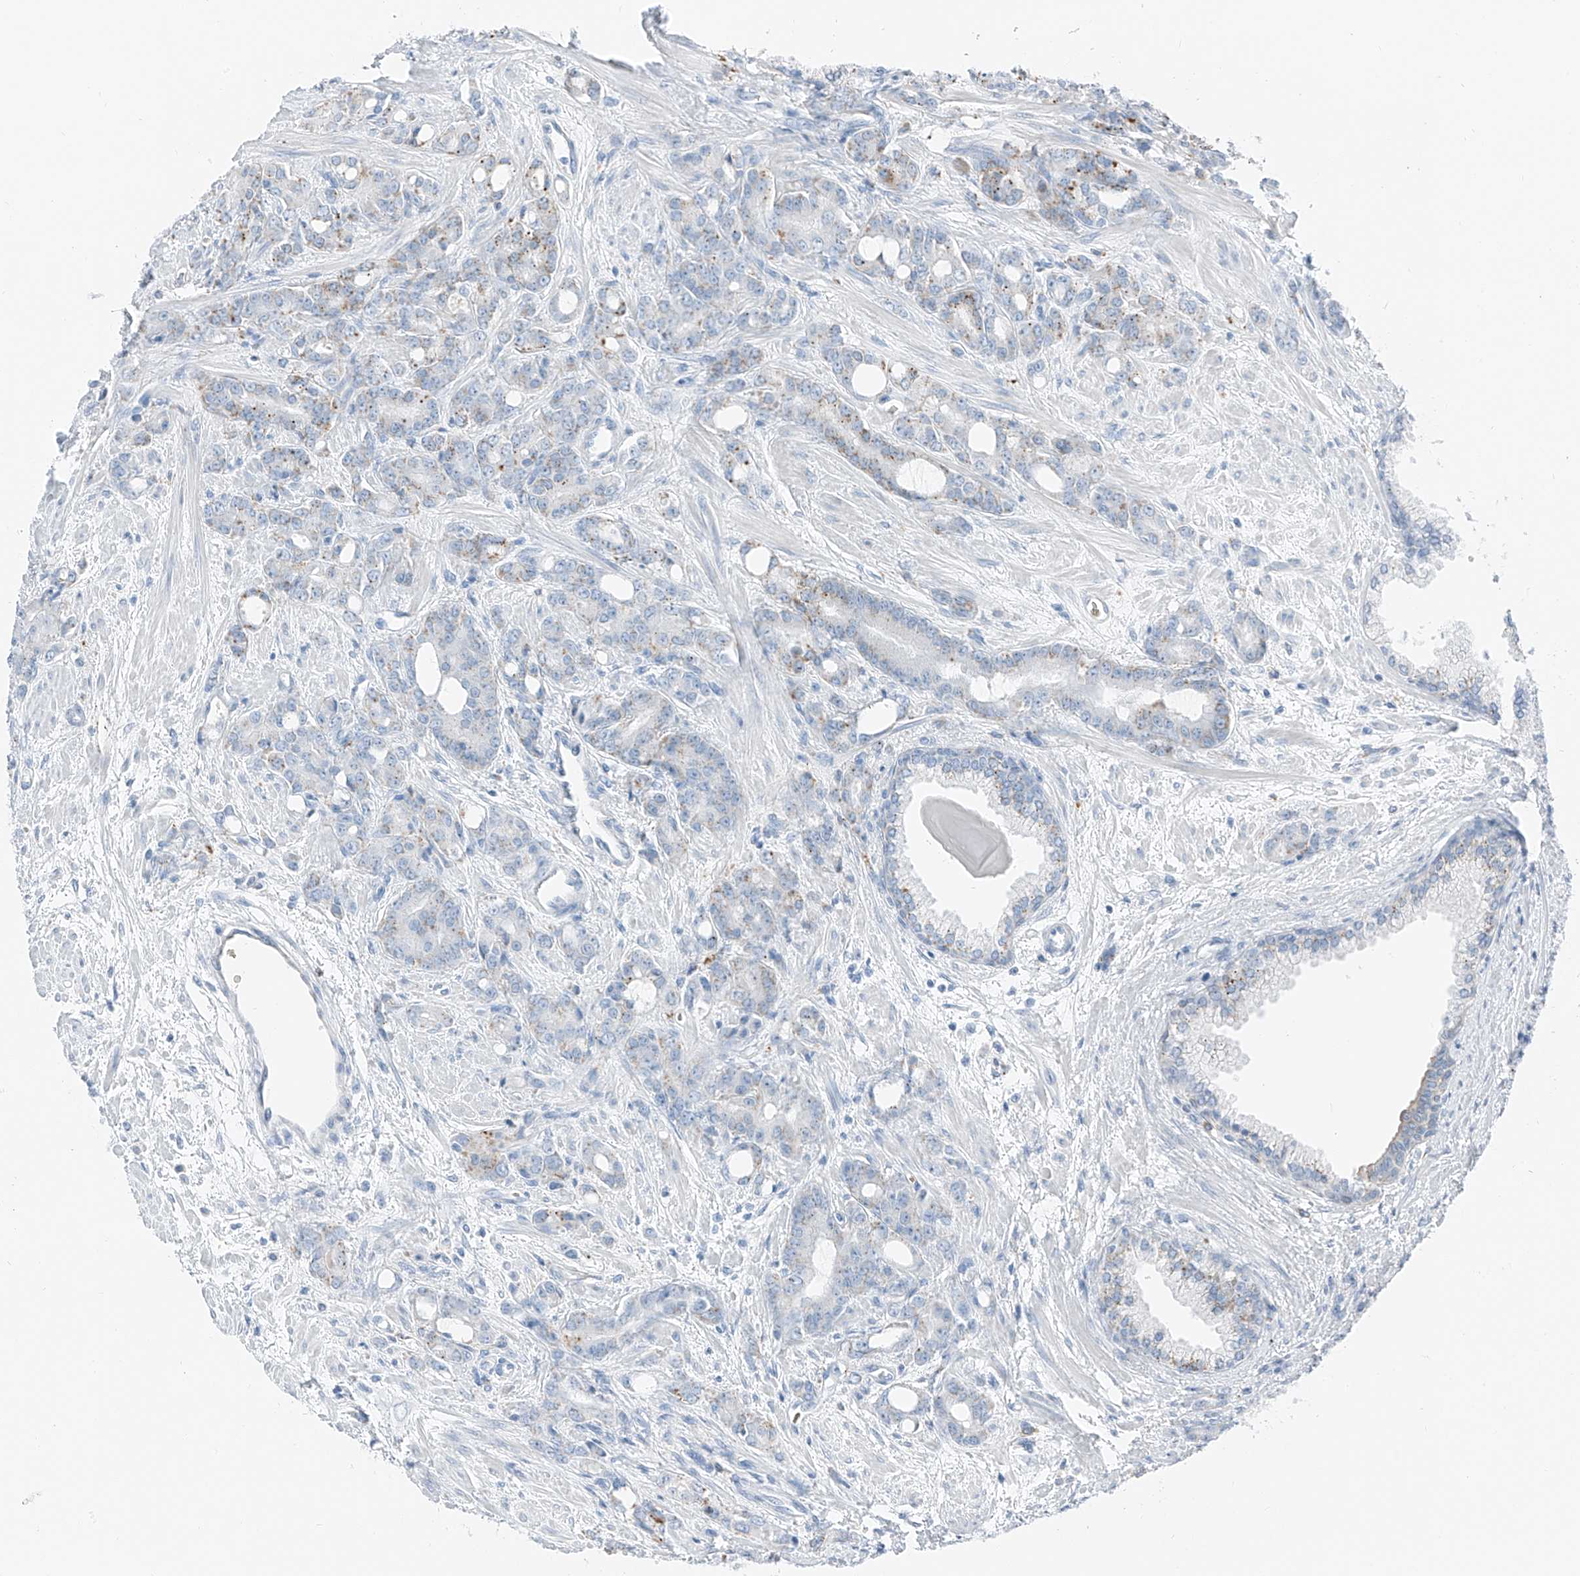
{"staining": {"intensity": "negative", "quantity": "none", "location": "none"}, "tissue": "prostate cancer", "cell_type": "Tumor cells", "image_type": "cancer", "snomed": [{"axis": "morphology", "description": "Adenocarcinoma, High grade"}, {"axis": "topography", "description": "Prostate"}], "caption": "Immunohistochemical staining of human prostate cancer exhibits no significant expression in tumor cells.", "gene": "PRSS23", "patient": {"sex": "male", "age": 62}}